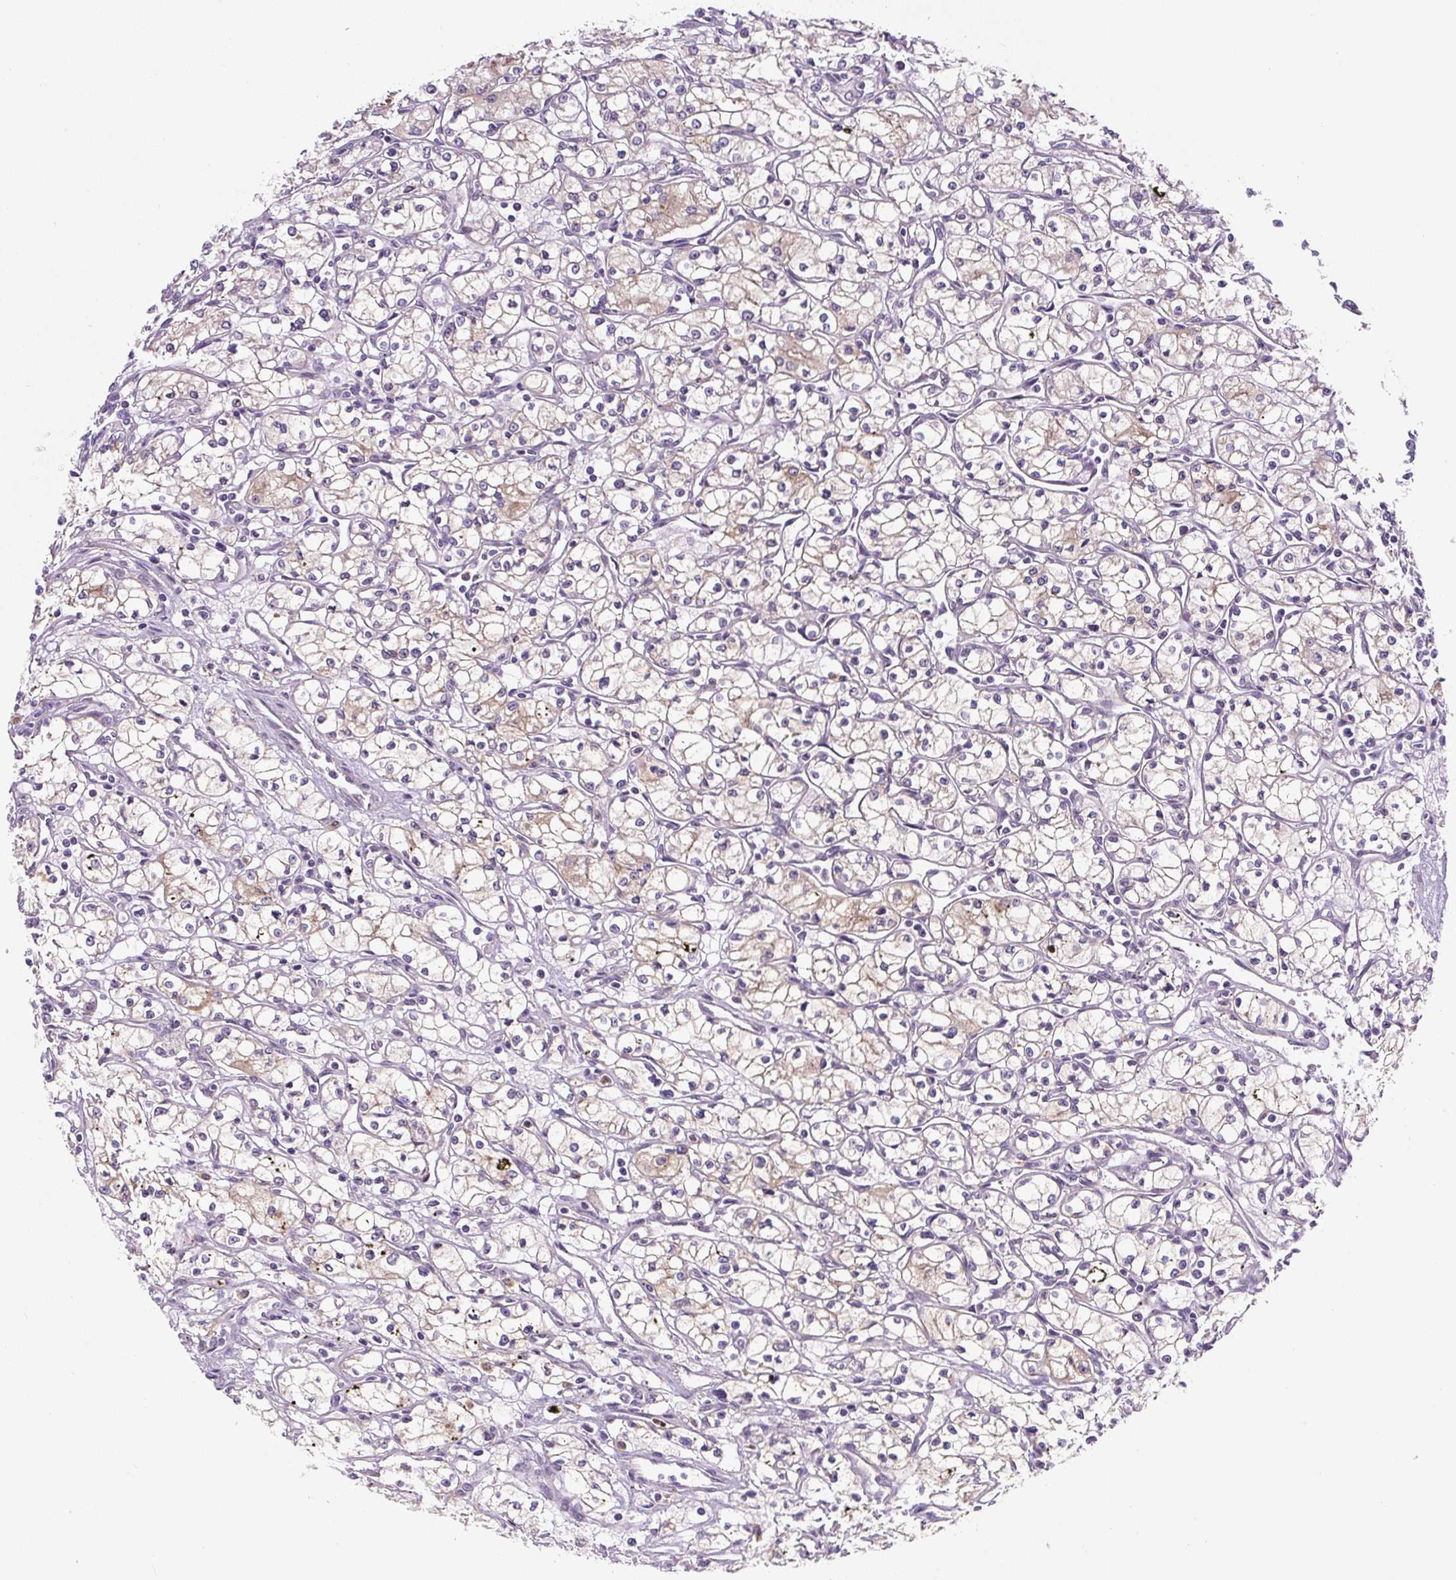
{"staining": {"intensity": "weak", "quantity": "<25%", "location": "cytoplasmic/membranous"}, "tissue": "renal cancer", "cell_type": "Tumor cells", "image_type": "cancer", "snomed": [{"axis": "morphology", "description": "Adenocarcinoma, NOS"}, {"axis": "topography", "description": "Kidney"}], "caption": "A micrograph of human renal cancer is negative for staining in tumor cells.", "gene": "PRKAA2", "patient": {"sex": "male", "age": 59}}